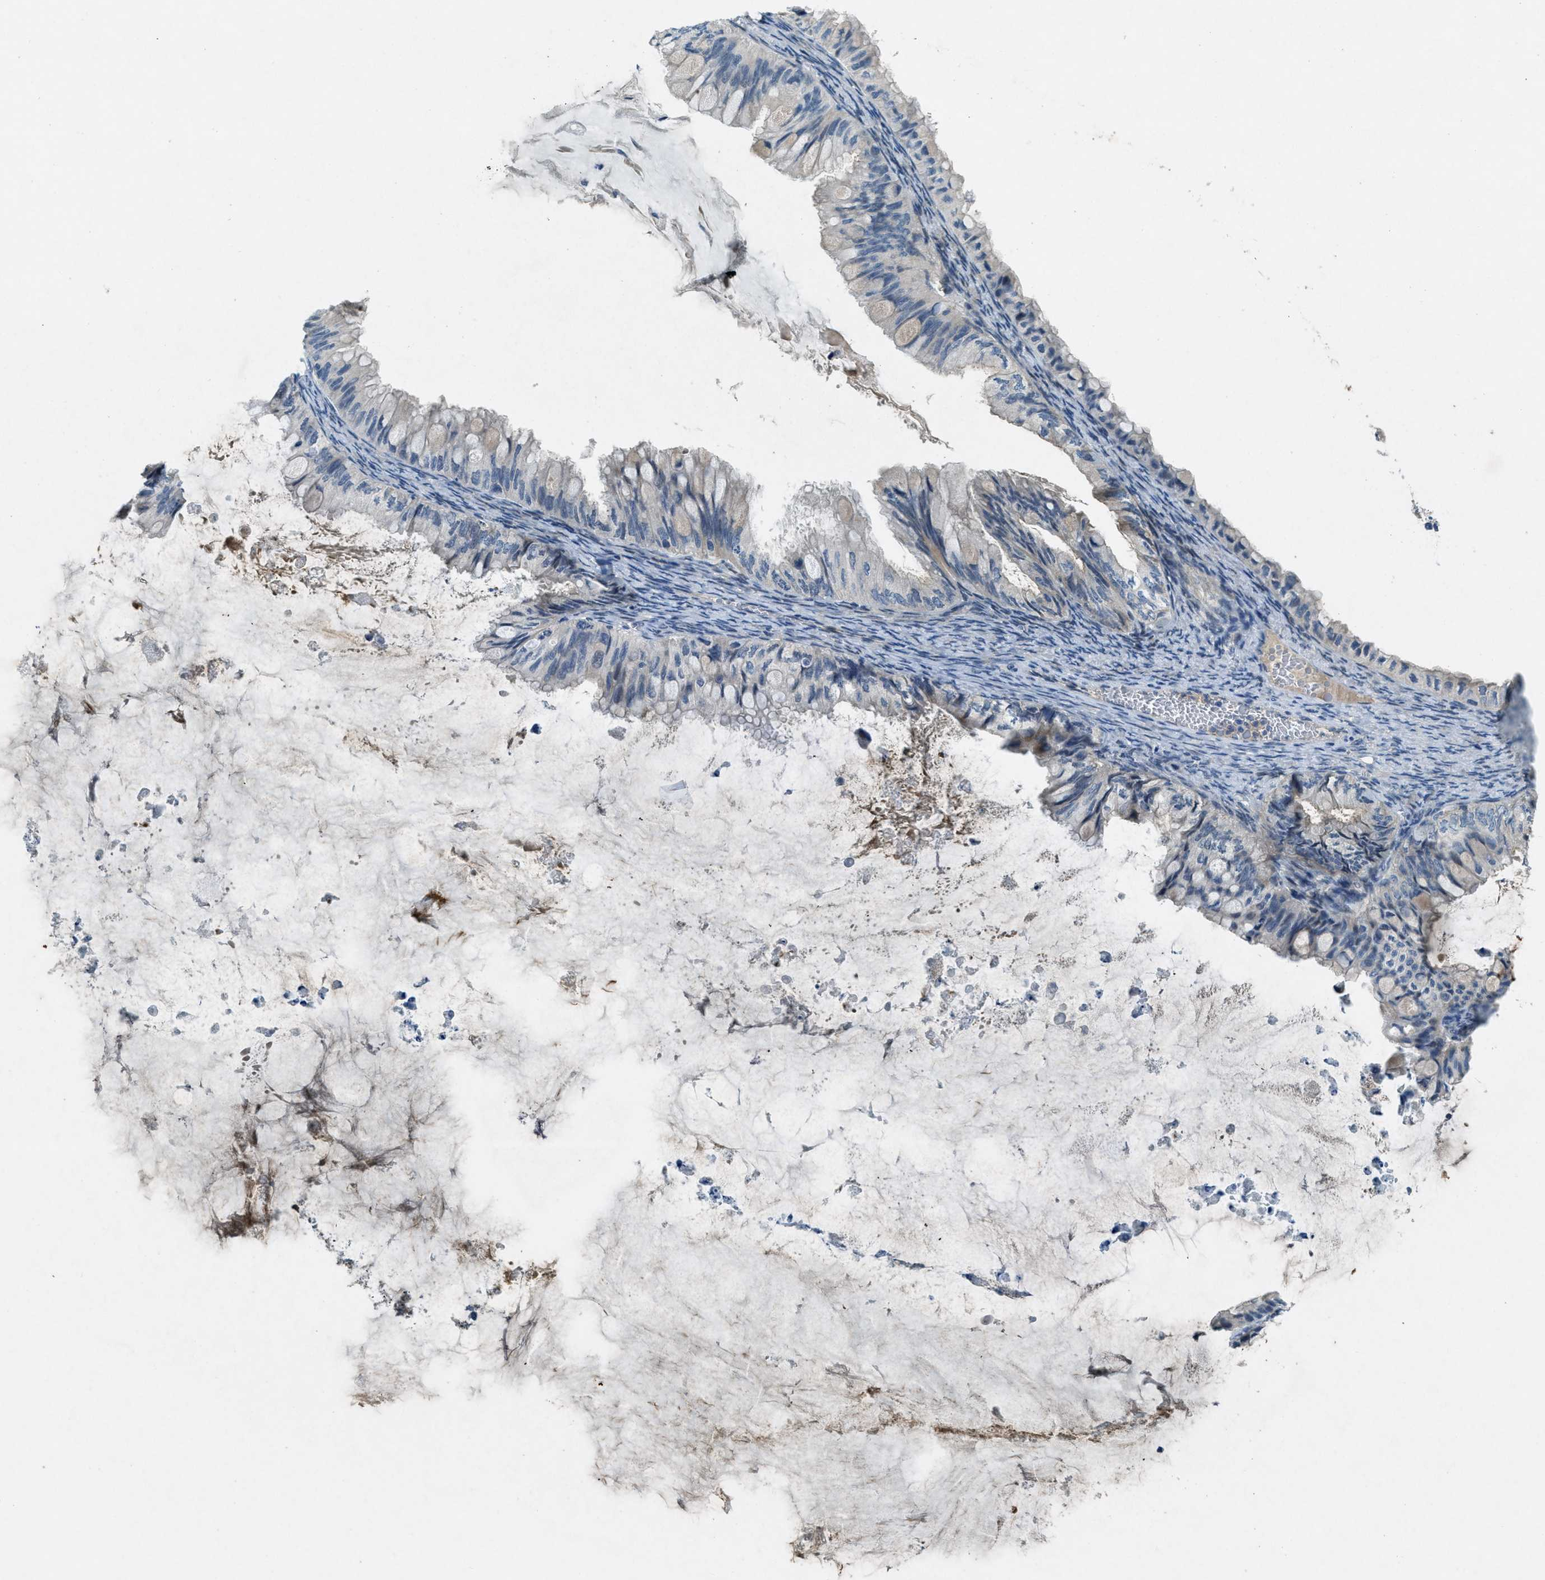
{"staining": {"intensity": "weak", "quantity": "<25%", "location": "cytoplasmic/membranous"}, "tissue": "ovarian cancer", "cell_type": "Tumor cells", "image_type": "cancer", "snomed": [{"axis": "morphology", "description": "Cystadenocarcinoma, mucinous, NOS"}, {"axis": "topography", "description": "Ovary"}], "caption": "Protein analysis of mucinous cystadenocarcinoma (ovarian) exhibits no significant expression in tumor cells.", "gene": "SNX14", "patient": {"sex": "female", "age": 80}}